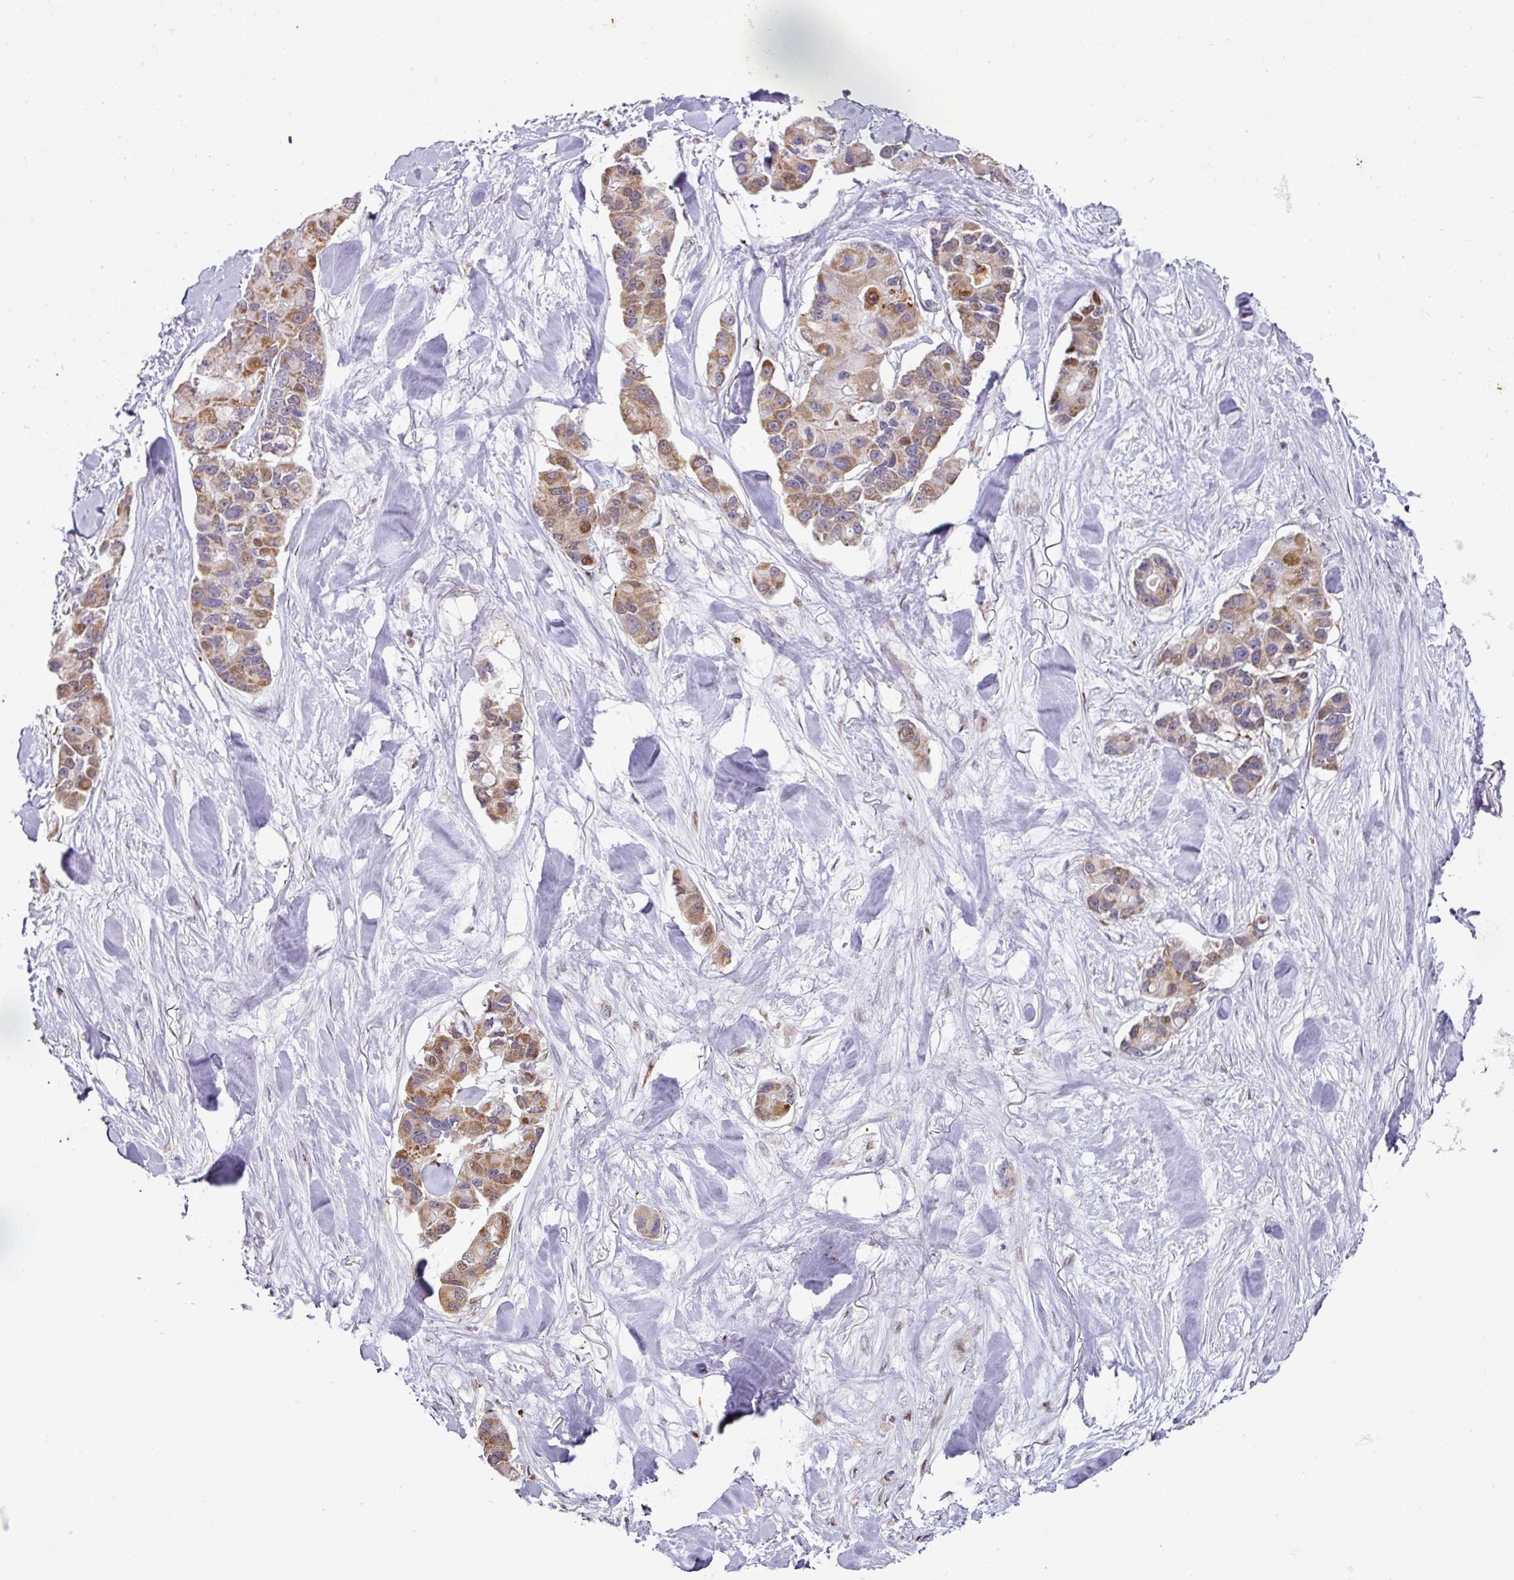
{"staining": {"intensity": "moderate", "quantity": ">75%", "location": "cytoplasmic/membranous"}, "tissue": "lung cancer", "cell_type": "Tumor cells", "image_type": "cancer", "snomed": [{"axis": "morphology", "description": "Adenocarcinoma, NOS"}, {"axis": "topography", "description": "Lung"}], "caption": "There is medium levels of moderate cytoplasmic/membranous positivity in tumor cells of lung cancer, as demonstrated by immunohistochemical staining (brown color).", "gene": "ANKRD18A", "patient": {"sex": "female", "age": 54}}